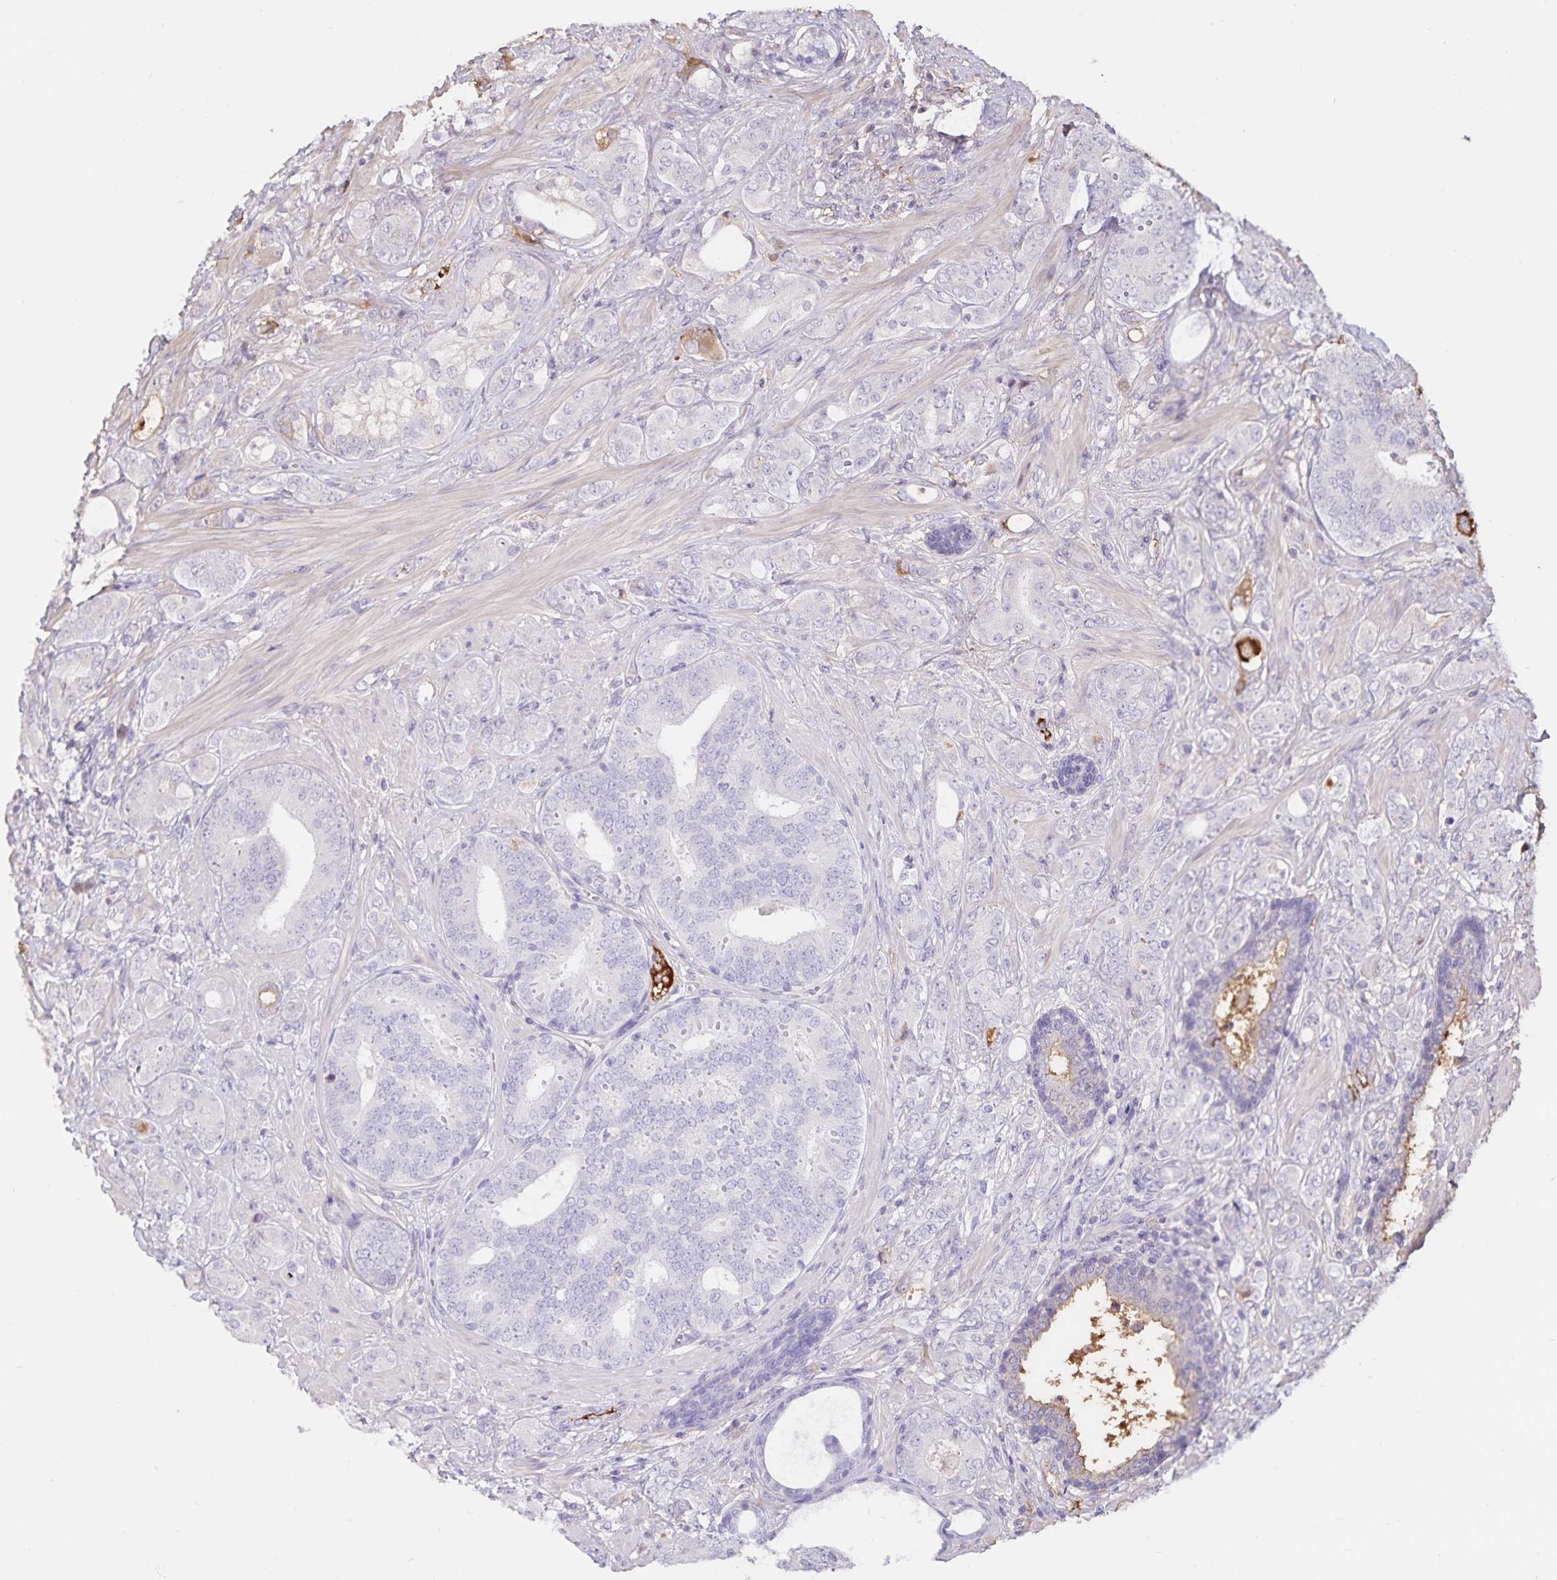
{"staining": {"intensity": "negative", "quantity": "none", "location": "none"}, "tissue": "prostate cancer", "cell_type": "Tumor cells", "image_type": "cancer", "snomed": [{"axis": "morphology", "description": "Adenocarcinoma, High grade"}, {"axis": "topography", "description": "Prostate"}], "caption": "Prostate cancer (adenocarcinoma (high-grade)) was stained to show a protein in brown. There is no significant positivity in tumor cells.", "gene": "FGG", "patient": {"sex": "male", "age": 62}}